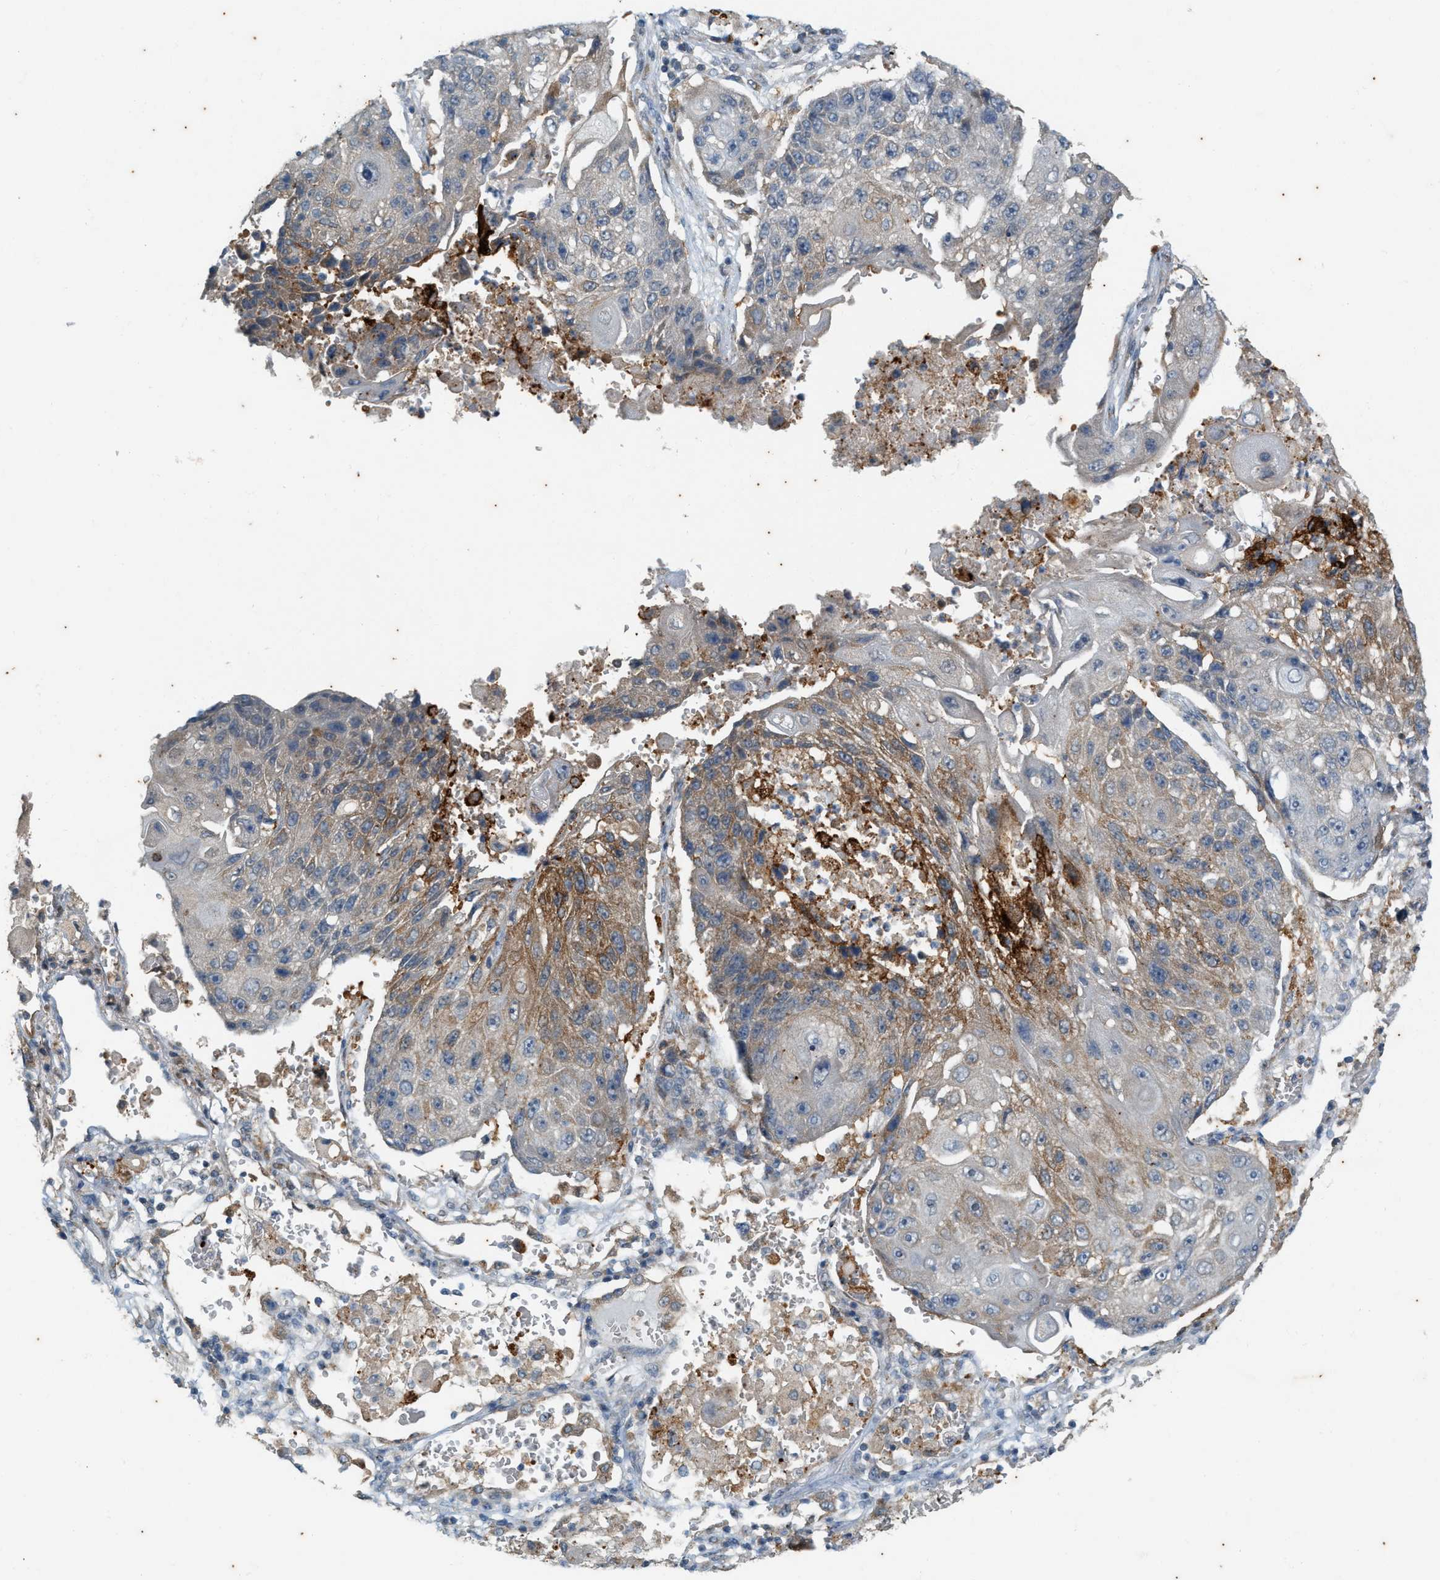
{"staining": {"intensity": "moderate", "quantity": "25%-75%", "location": "cytoplasmic/membranous"}, "tissue": "lung cancer", "cell_type": "Tumor cells", "image_type": "cancer", "snomed": [{"axis": "morphology", "description": "Squamous cell carcinoma, NOS"}, {"axis": "topography", "description": "Lung"}], "caption": "A brown stain labels moderate cytoplasmic/membranous expression of a protein in lung cancer tumor cells.", "gene": "CHPF2", "patient": {"sex": "male", "age": 61}}